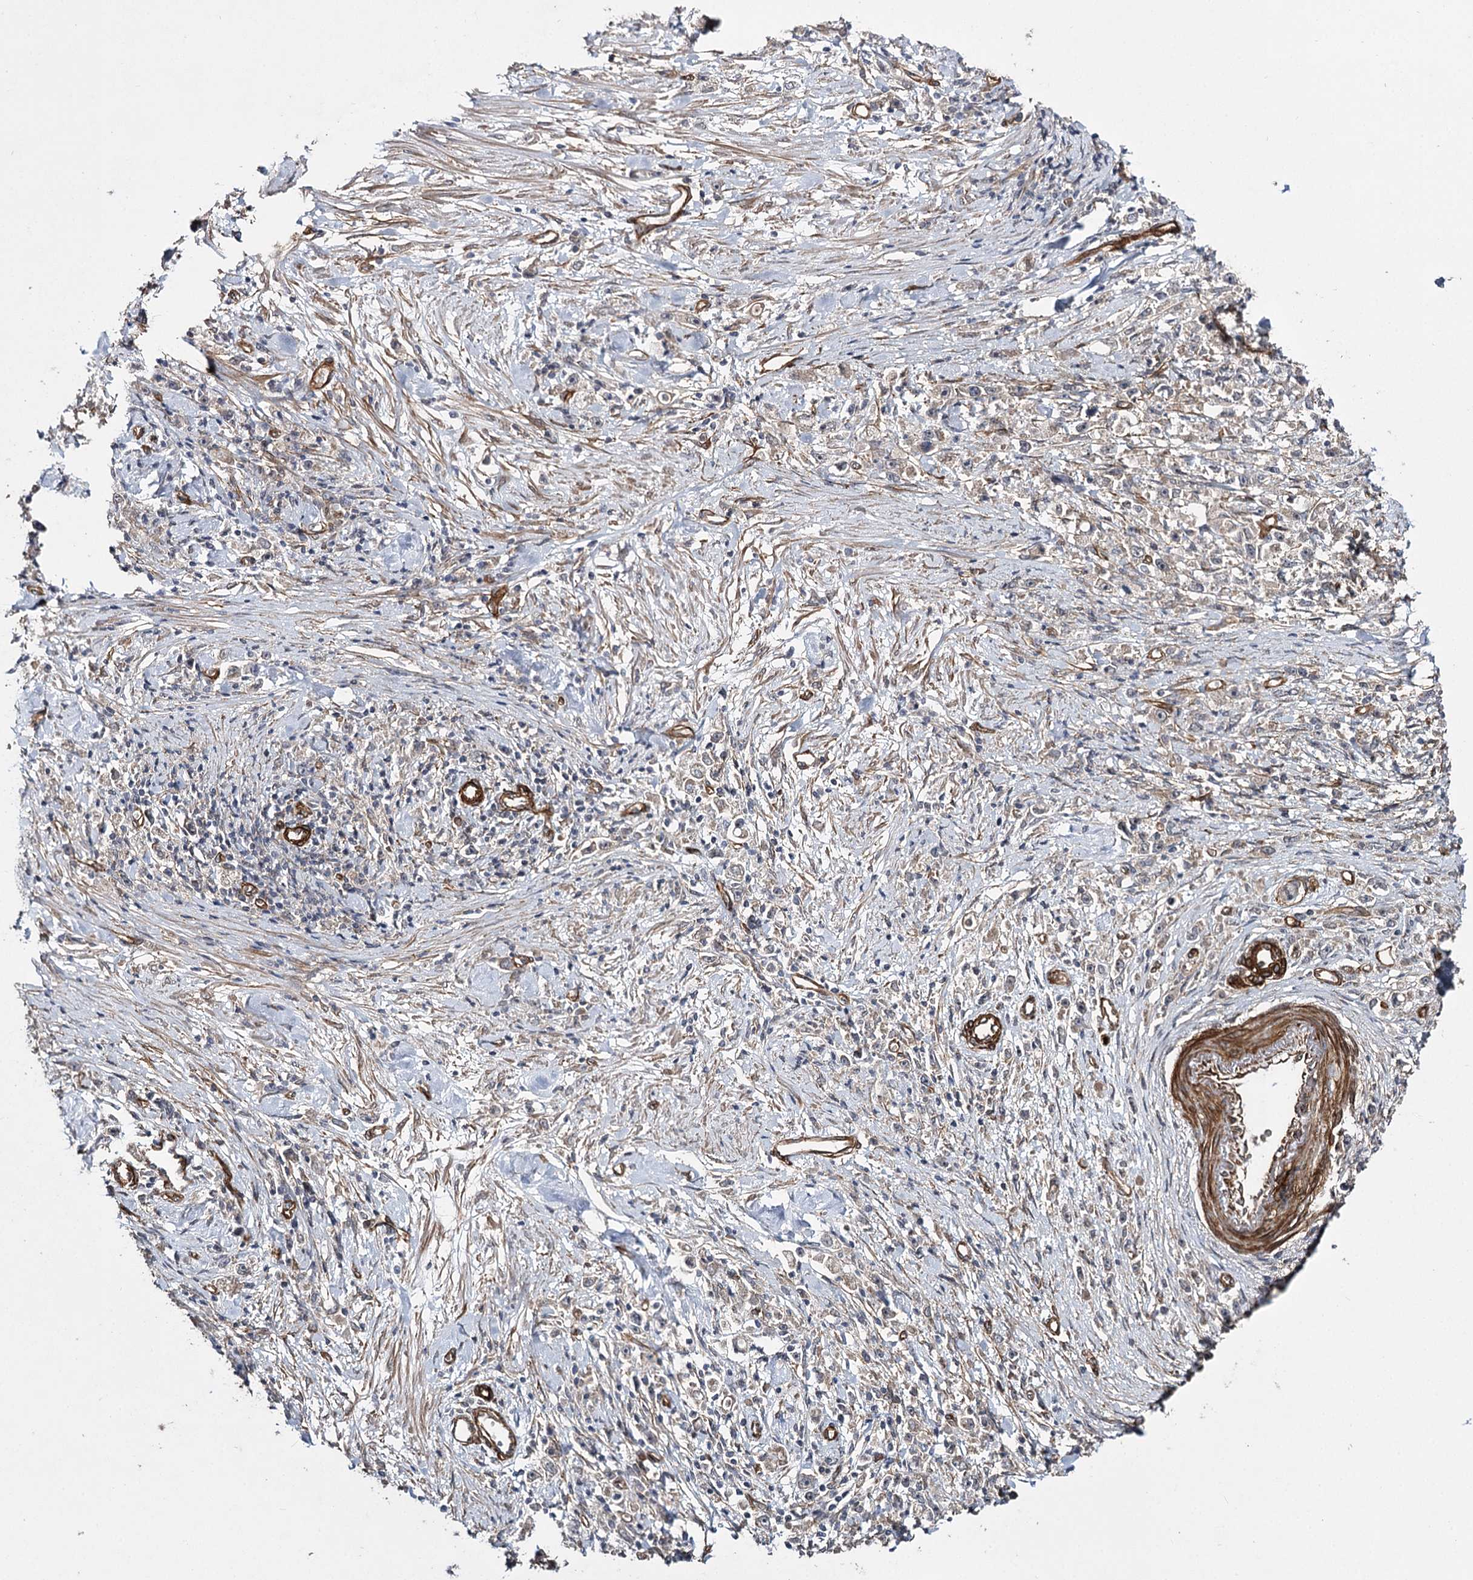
{"staining": {"intensity": "weak", "quantity": ">75%", "location": "cytoplasmic/membranous"}, "tissue": "stomach cancer", "cell_type": "Tumor cells", "image_type": "cancer", "snomed": [{"axis": "morphology", "description": "Adenocarcinoma, NOS"}, {"axis": "topography", "description": "Stomach"}], "caption": "Protein staining of stomach cancer (adenocarcinoma) tissue demonstrates weak cytoplasmic/membranous positivity in about >75% of tumor cells.", "gene": "MYO1C", "patient": {"sex": "female", "age": 59}}